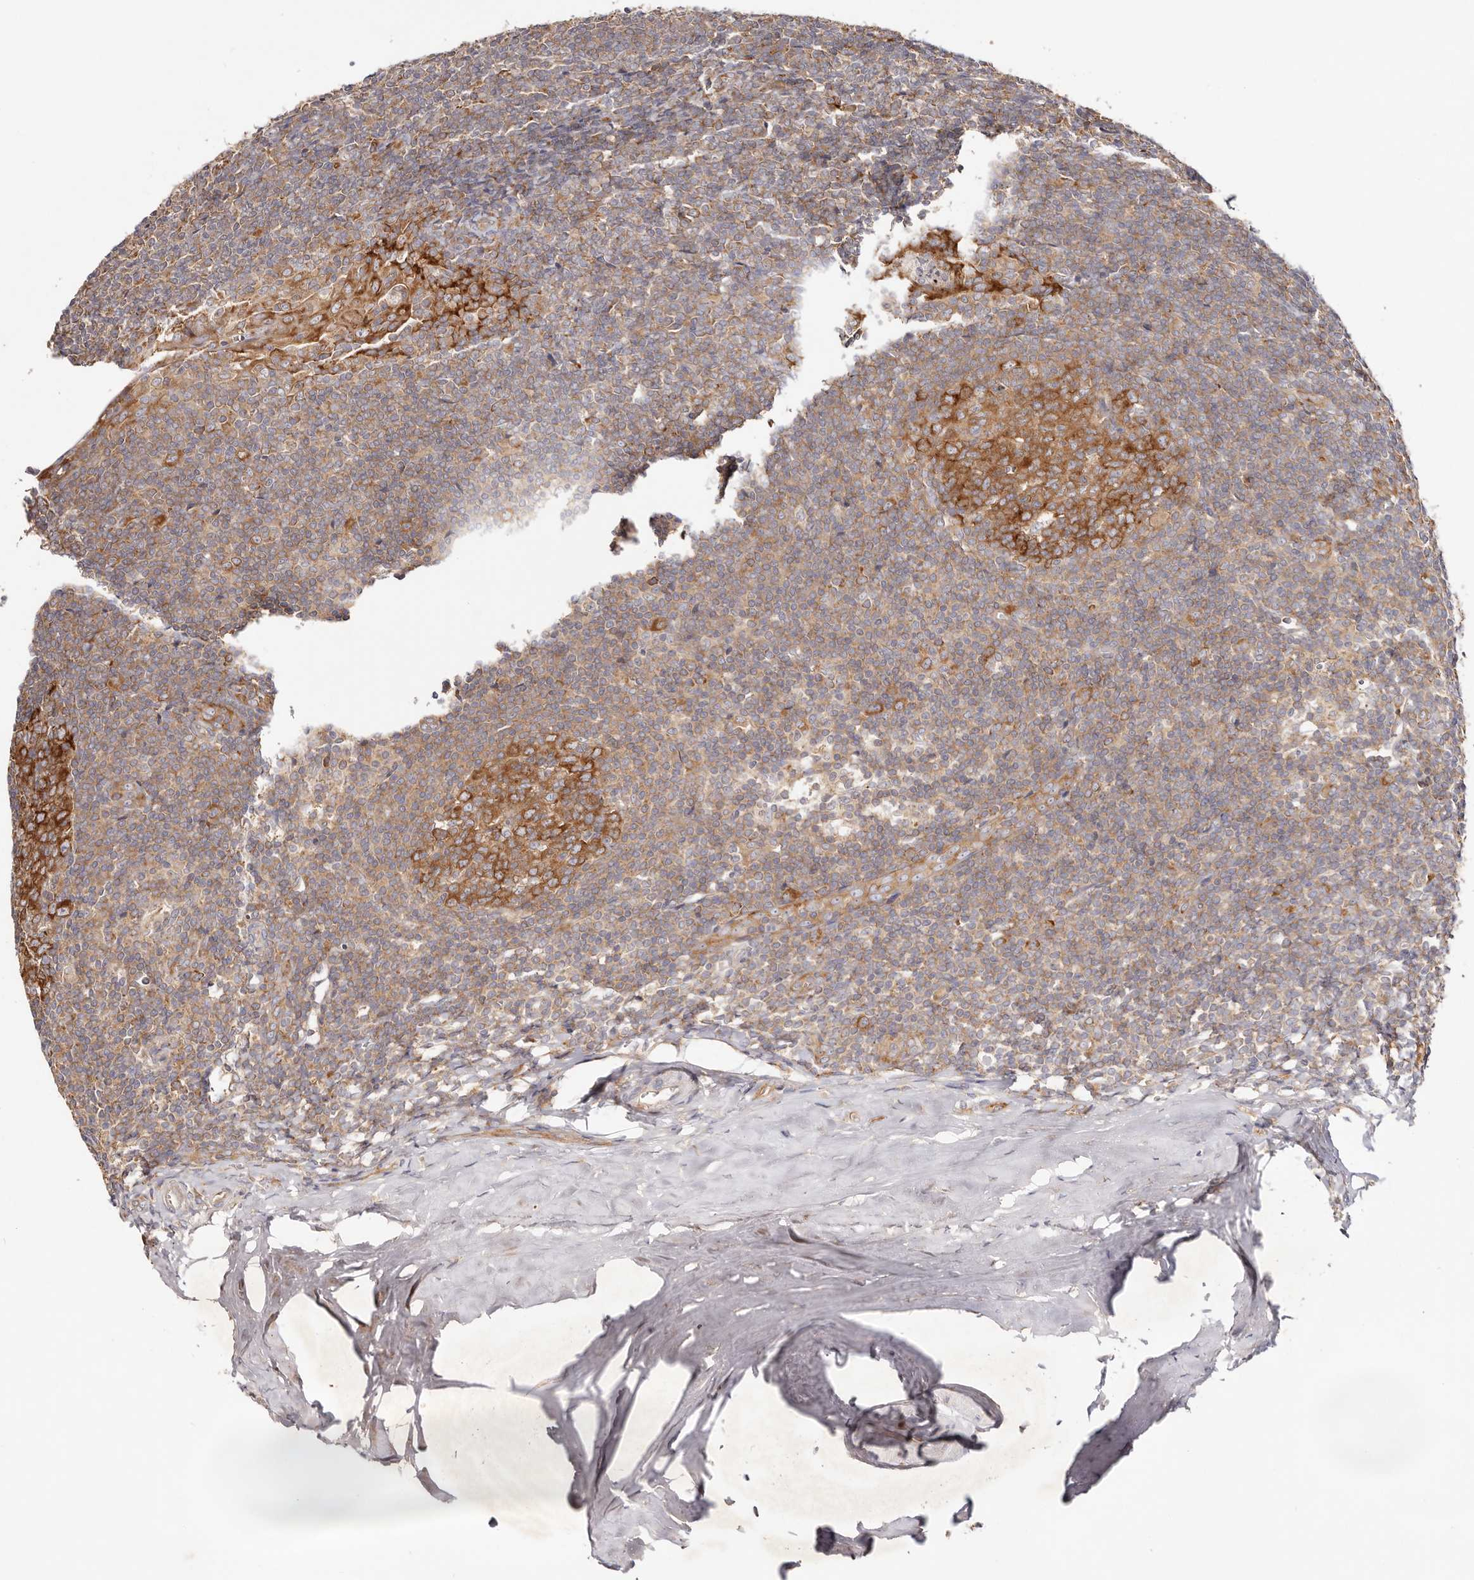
{"staining": {"intensity": "strong", "quantity": ">75%", "location": "cytoplasmic/membranous"}, "tissue": "tonsil", "cell_type": "Germinal center cells", "image_type": "normal", "snomed": [{"axis": "morphology", "description": "Normal tissue, NOS"}, {"axis": "topography", "description": "Tonsil"}], "caption": "Immunohistochemical staining of benign human tonsil exhibits >75% levels of strong cytoplasmic/membranous protein expression in about >75% of germinal center cells. (IHC, brightfield microscopy, high magnification).", "gene": "GNA13", "patient": {"sex": "male", "age": 37}}